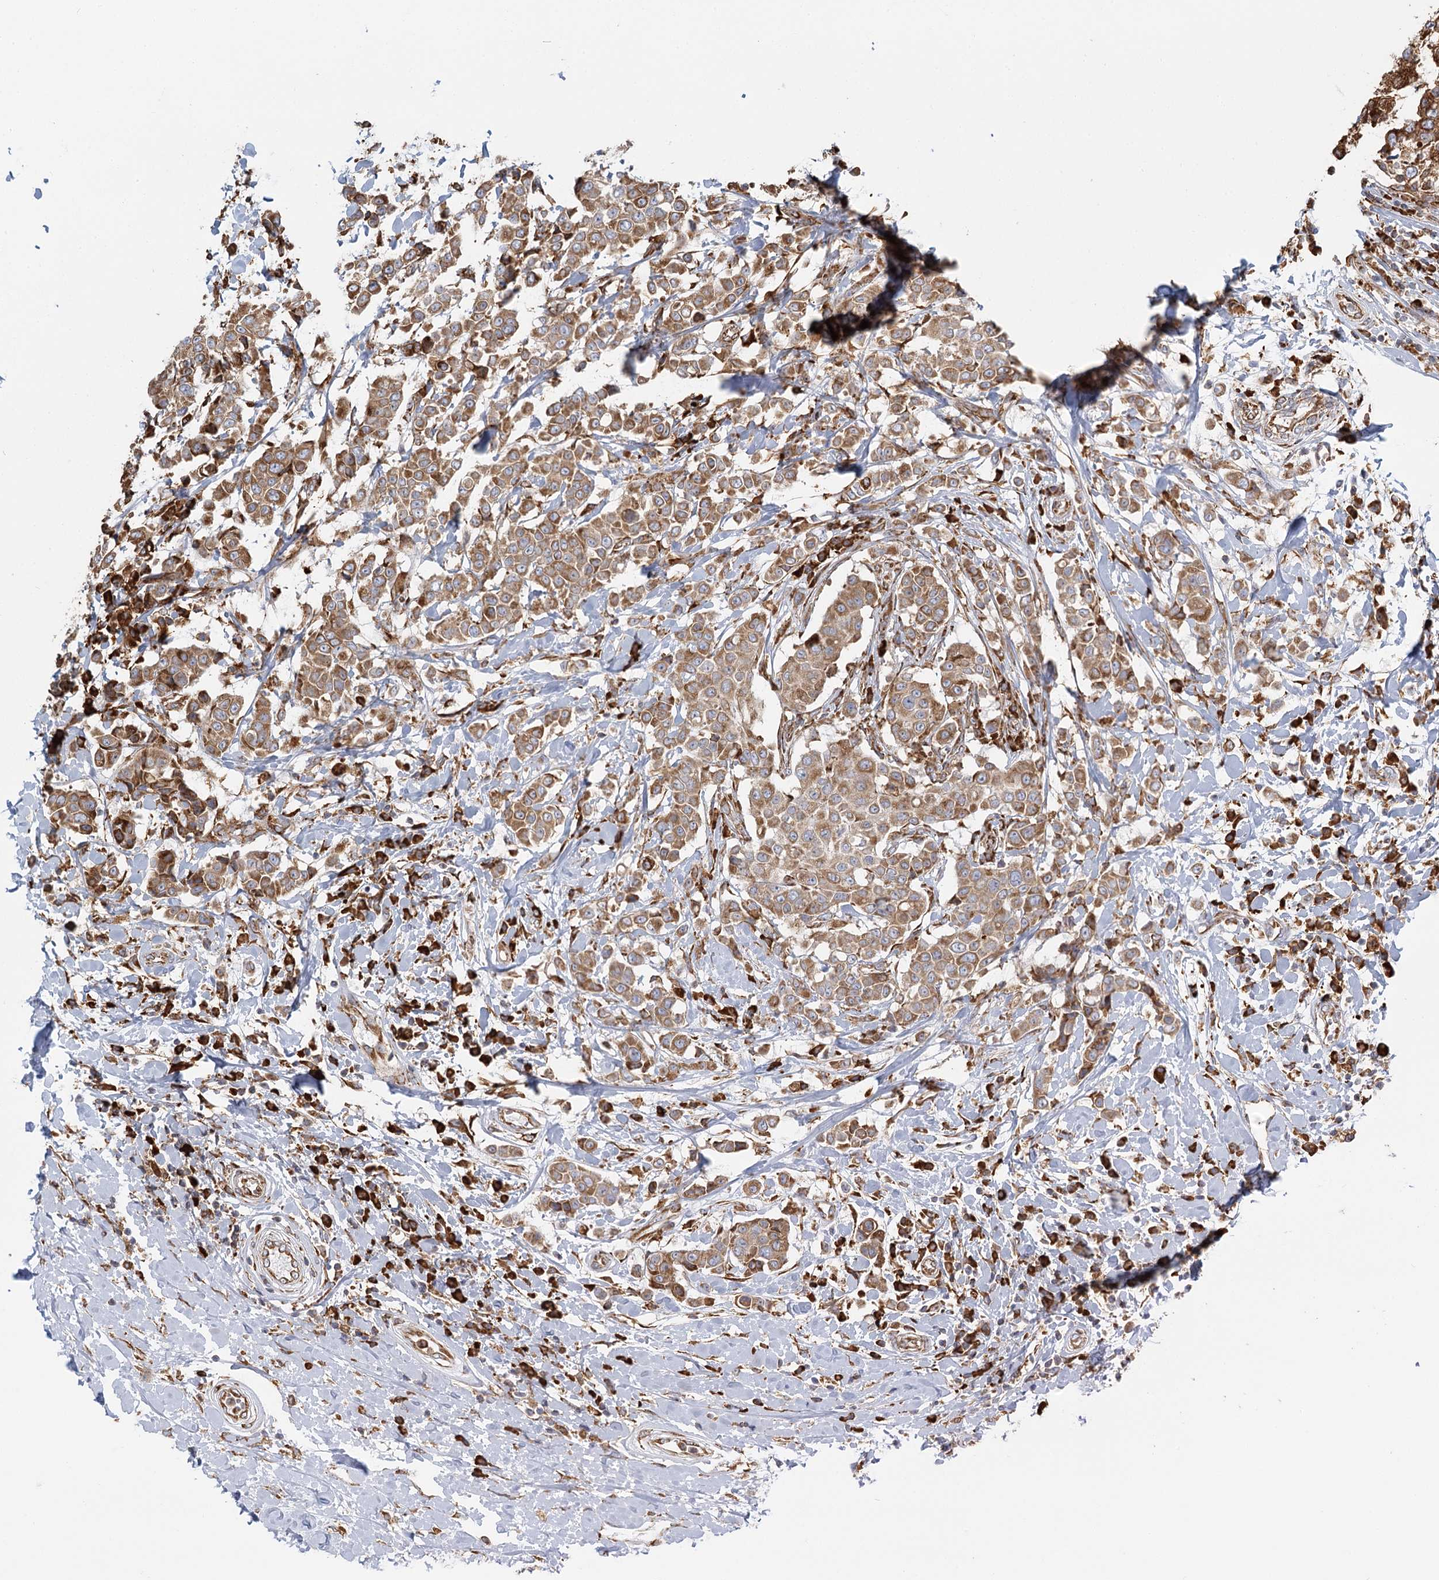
{"staining": {"intensity": "moderate", "quantity": ">75%", "location": "cytoplasmic/membranous"}, "tissue": "breast cancer", "cell_type": "Tumor cells", "image_type": "cancer", "snomed": [{"axis": "morphology", "description": "Duct carcinoma"}, {"axis": "topography", "description": "Breast"}], "caption": "Protein expression analysis of human breast infiltrating ductal carcinoma reveals moderate cytoplasmic/membranous expression in about >75% of tumor cells.", "gene": "TAS1R1", "patient": {"sex": "female", "age": 27}}